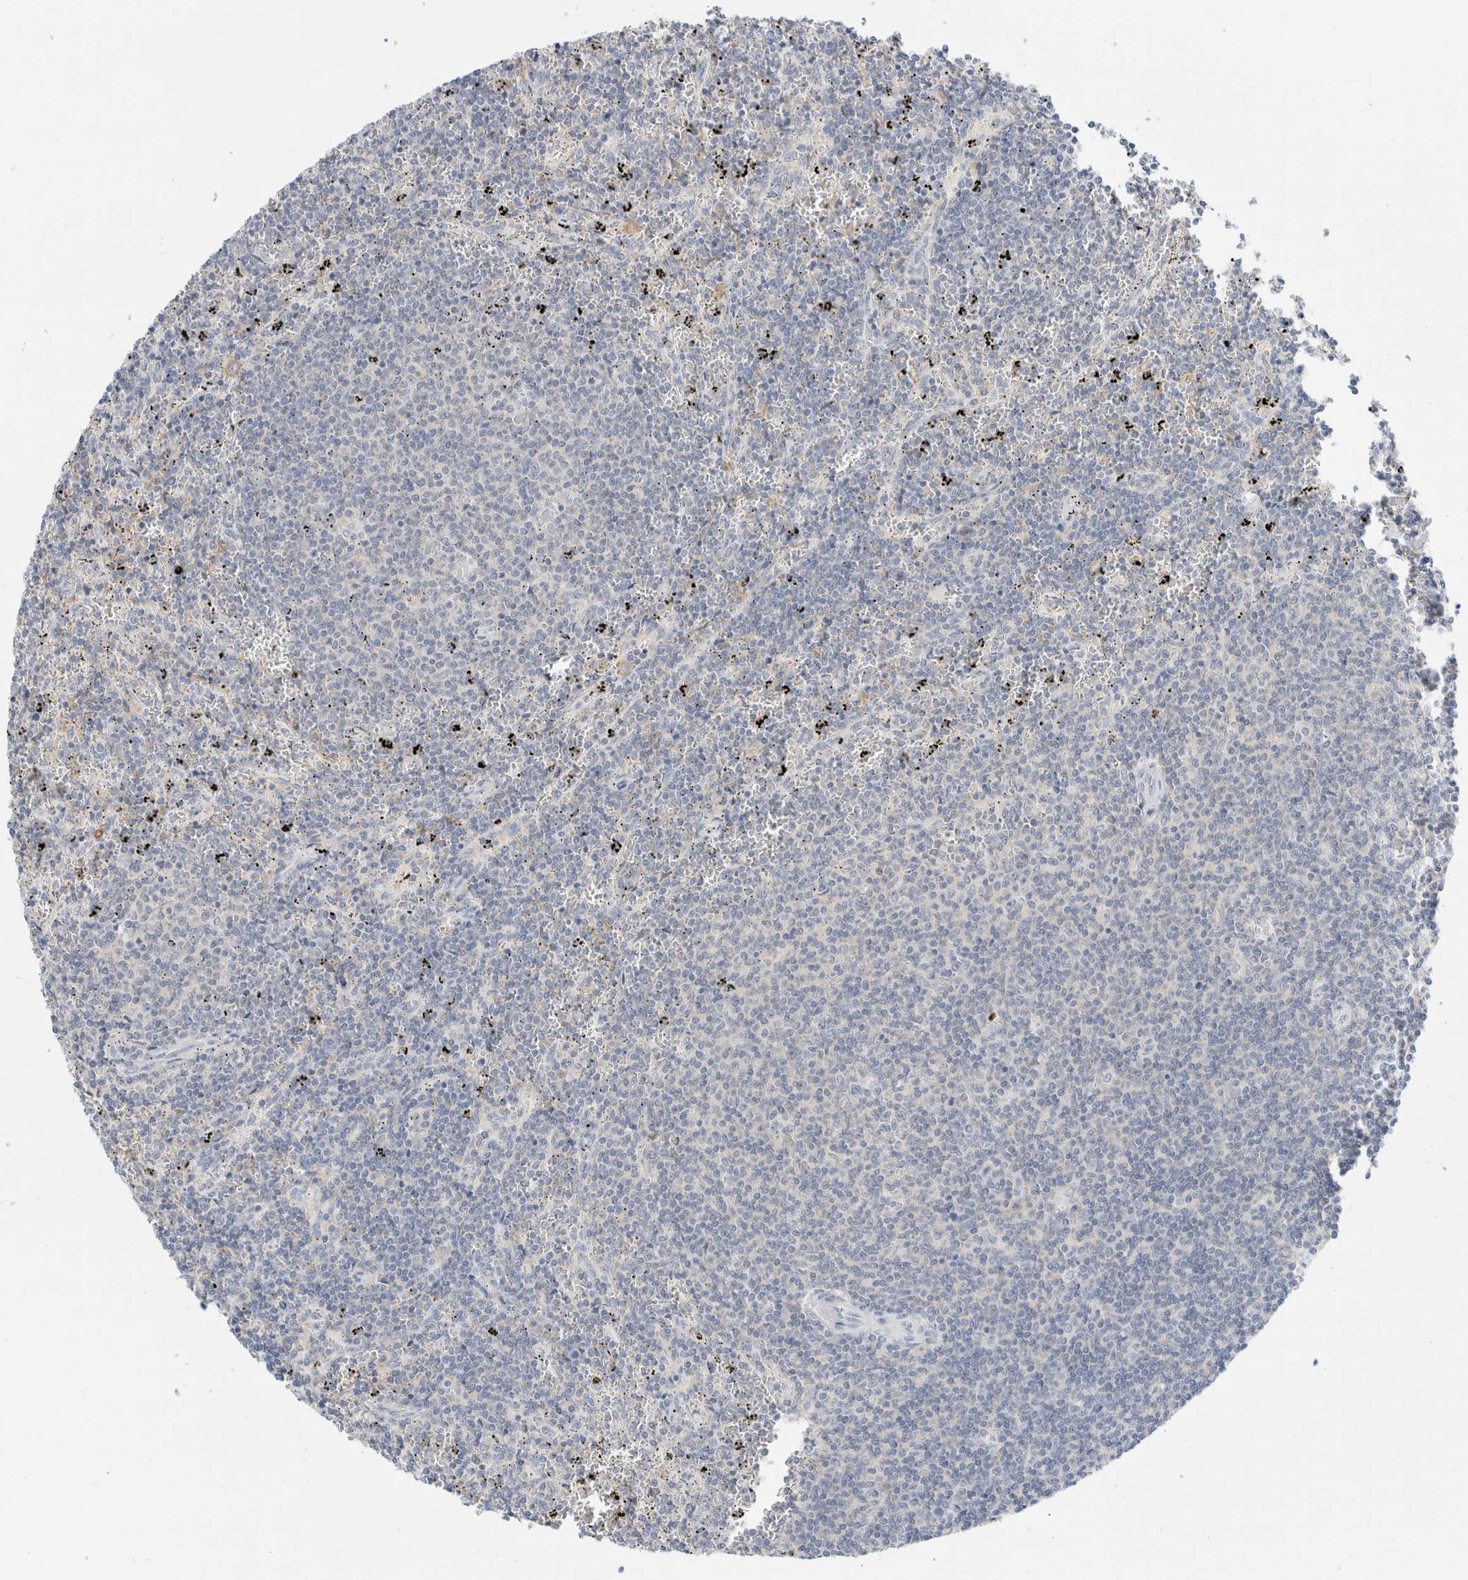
{"staining": {"intensity": "negative", "quantity": "none", "location": "none"}, "tissue": "lymphoma", "cell_type": "Tumor cells", "image_type": "cancer", "snomed": [{"axis": "morphology", "description": "Malignant lymphoma, non-Hodgkin's type, Low grade"}, {"axis": "topography", "description": "Spleen"}], "caption": "This is an immunohistochemistry (IHC) micrograph of malignant lymphoma, non-Hodgkin's type (low-grade). There is no expression in tumor cells.", "gene": "ADAM30", "patient": {"sex": "female", "age": 50}}